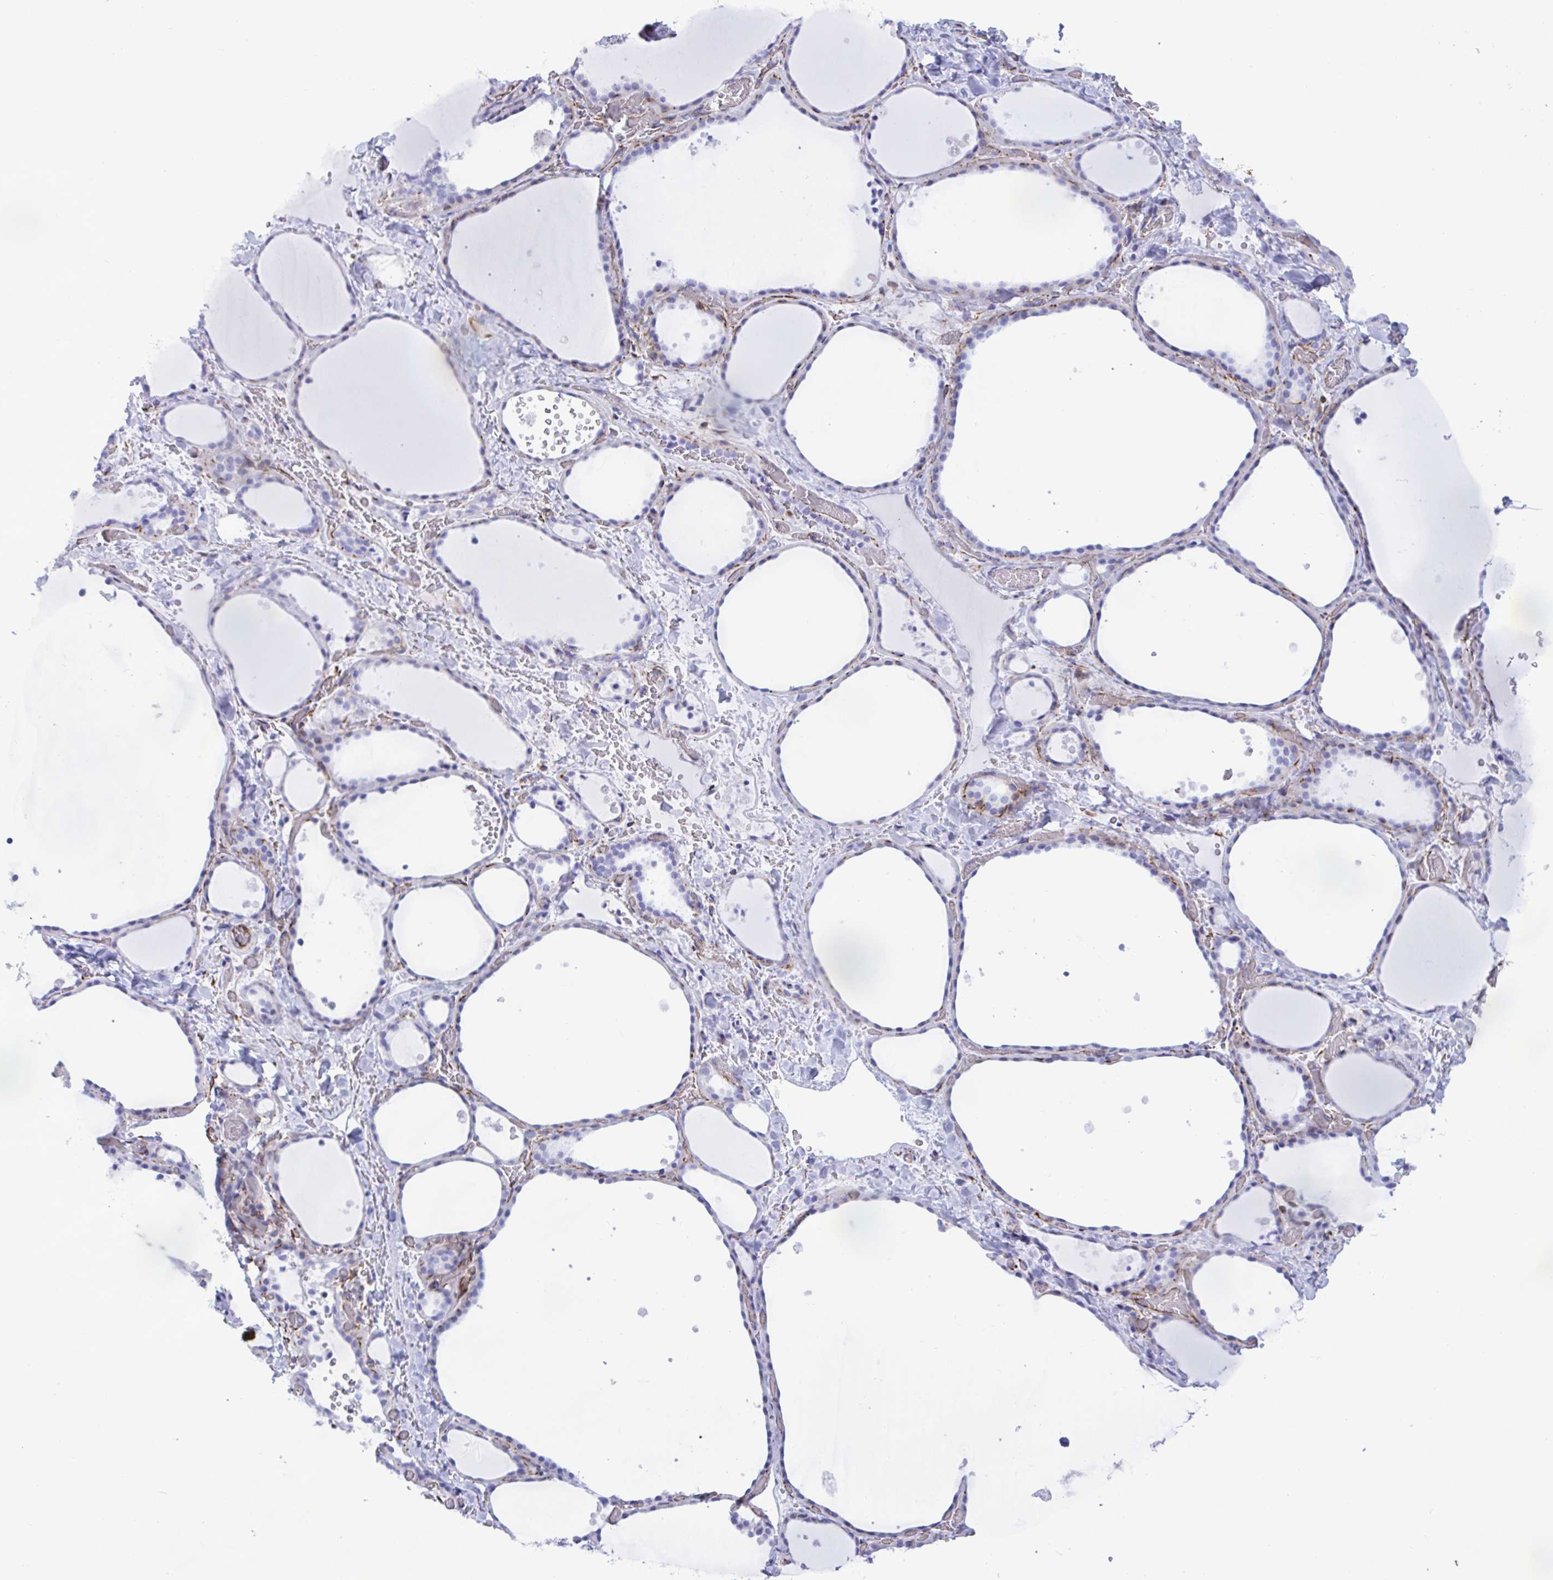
{"staining": {"intensity": "moderate", "quantity": "<25%", "location": "cytoplasmic/membranous"}, "tissue": "thyroid gland", "cell_type": "Glandular cells", "image_type": "normal", "snomed": [{"axis": "morphology", "description": "Normal tissue, NOS"}, {"axis": "topography", "description": "Thyroid gland"}], "caption": "Glandular cells show low levels of moderate cytoplasmic/membranous staining in about <25% of cells in normal thyroid gland.", "gene": "SMAD5", "patient": {"sex": "female", "age": 36}}